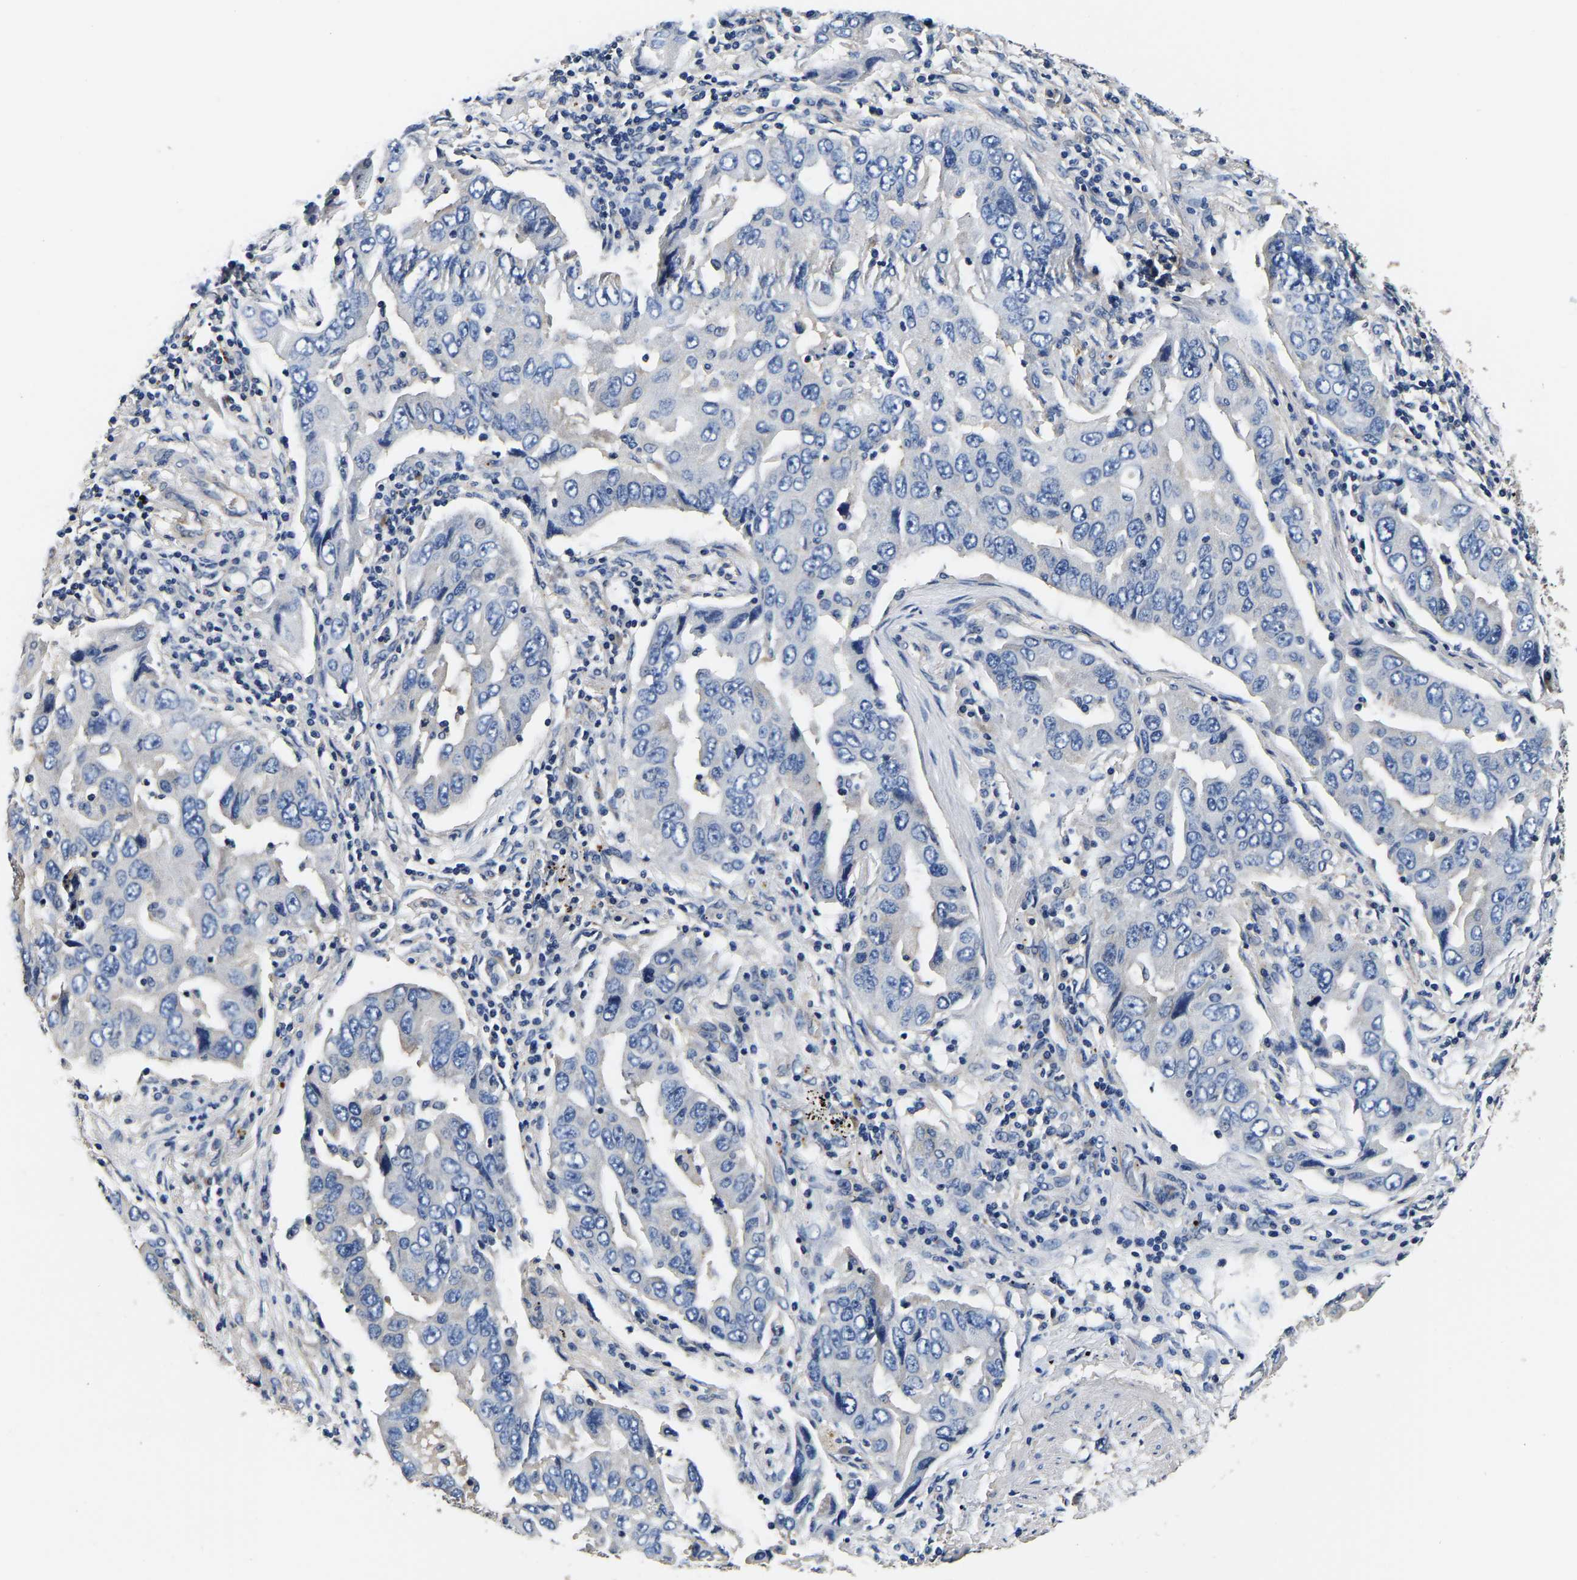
{"staining": {"intensity": "negative", "quantity": "none", "location": "none"}, "tissue": "lung cancer", "cell_type": "Tumor cells", "image_type": "cancer", "snomed": [{"axis": "morphology", "description": "Adenocarcinoma, NOS"}, {"axis": "topography", "description": "Lung"}], "caption": "This is an immunohistochemistry photomicrograph of human lung cancer (adenocarcinoma). There is no positivity in tumor cells.", "gene": "SH3GLB1", "patient": {"sex": "female", "age": 65}}